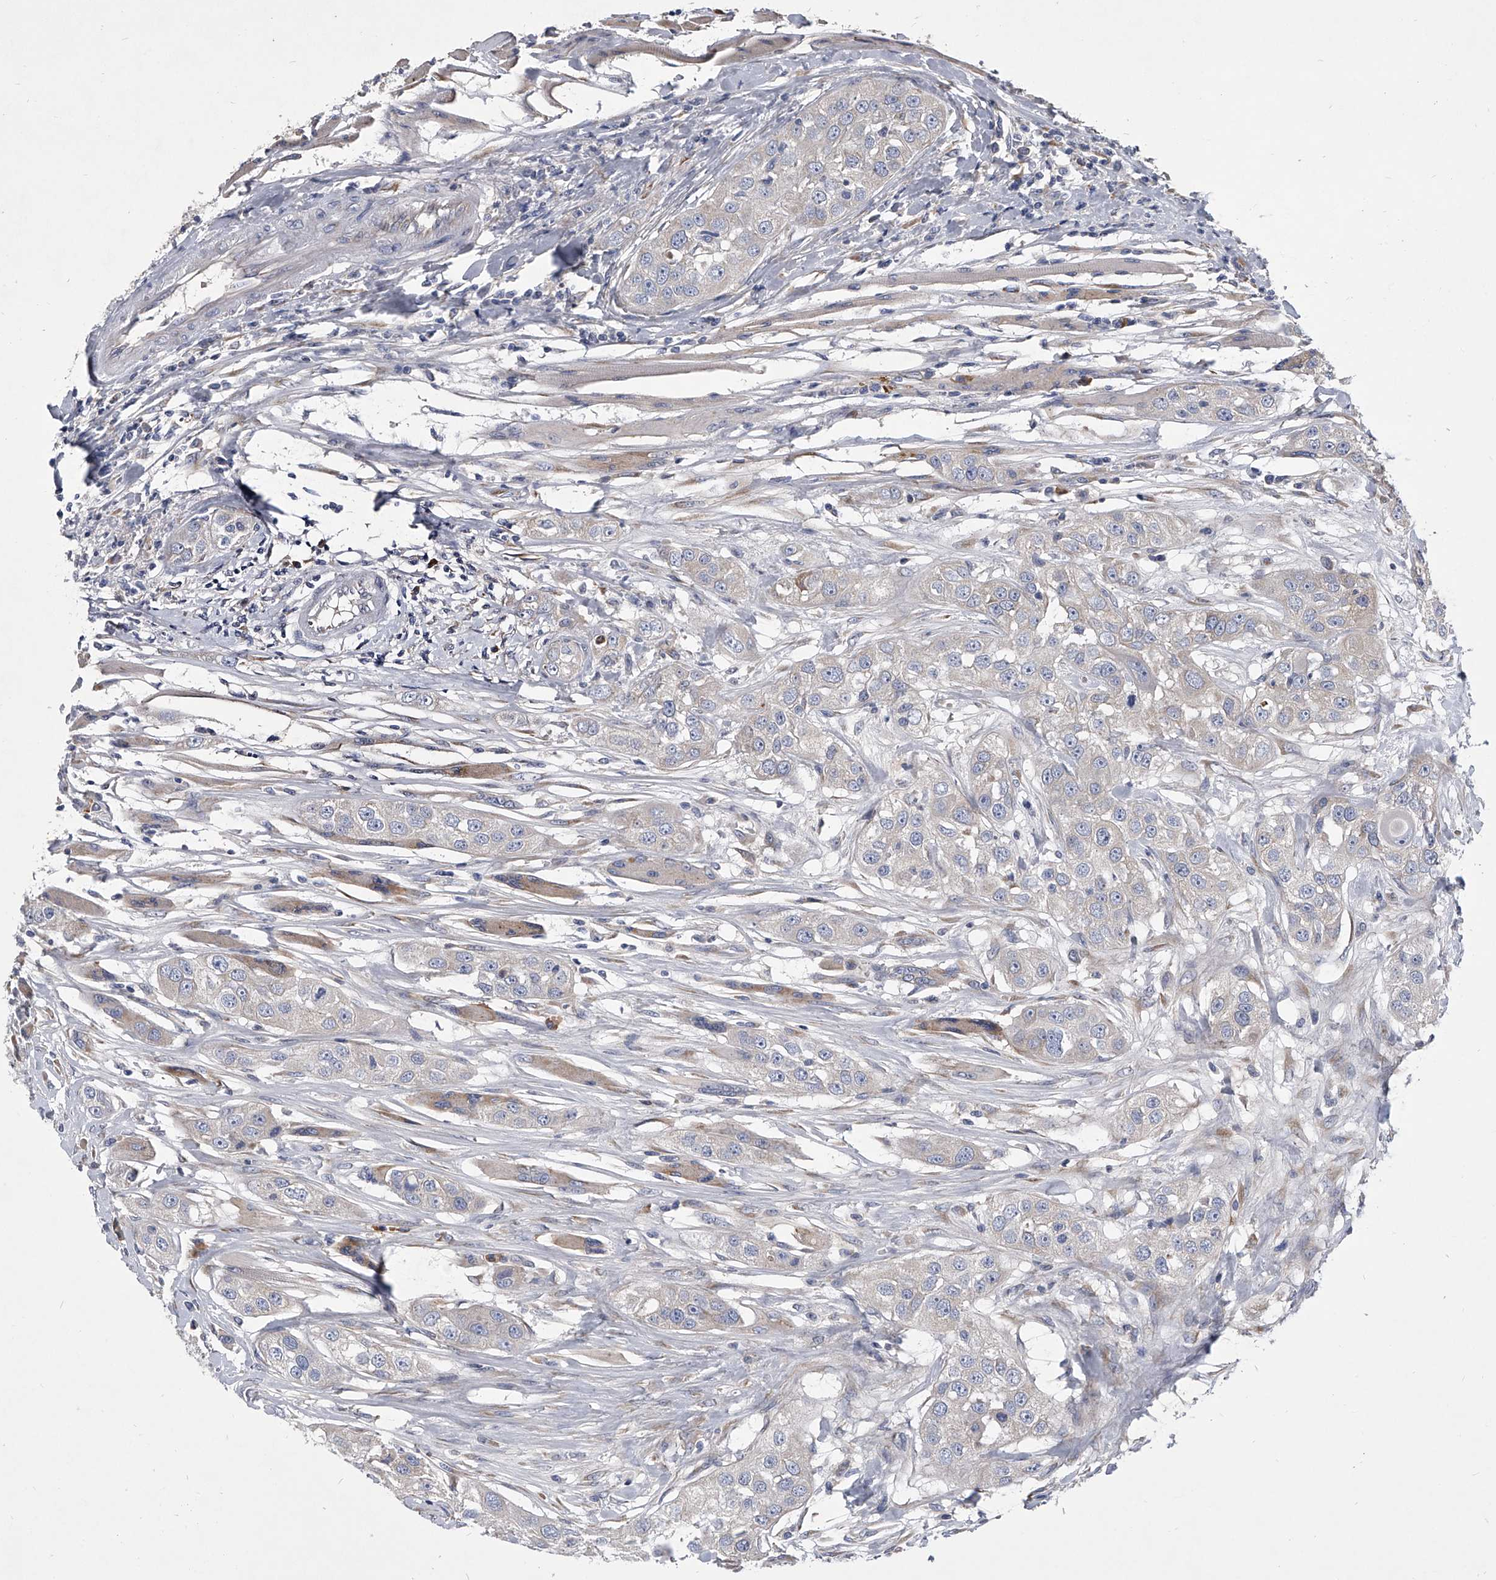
{"staining": {"intensity": "negative", "quantity": "none", "location": "none"}, "tissue": "head and neck cancer", "cell_type": "Tumor cells", "image_type": "cancer", "snomed": [{"axis": "morphology", "description": "Normal tissue, NOS"}, {"axis": "morphology", "description": "Squamous cell carcinoma, NOS"}, {"axis": "topography", "description": "Skeletal muscle"}, {"axis": "topography", "description": "Head-Neck"}], "caption": "The image reveals no staining of tumor cells in head and neck cancer (squamous cell carcinoma).", "gene": "CCR4", "patient": {"sex": "male", "age": 51}}